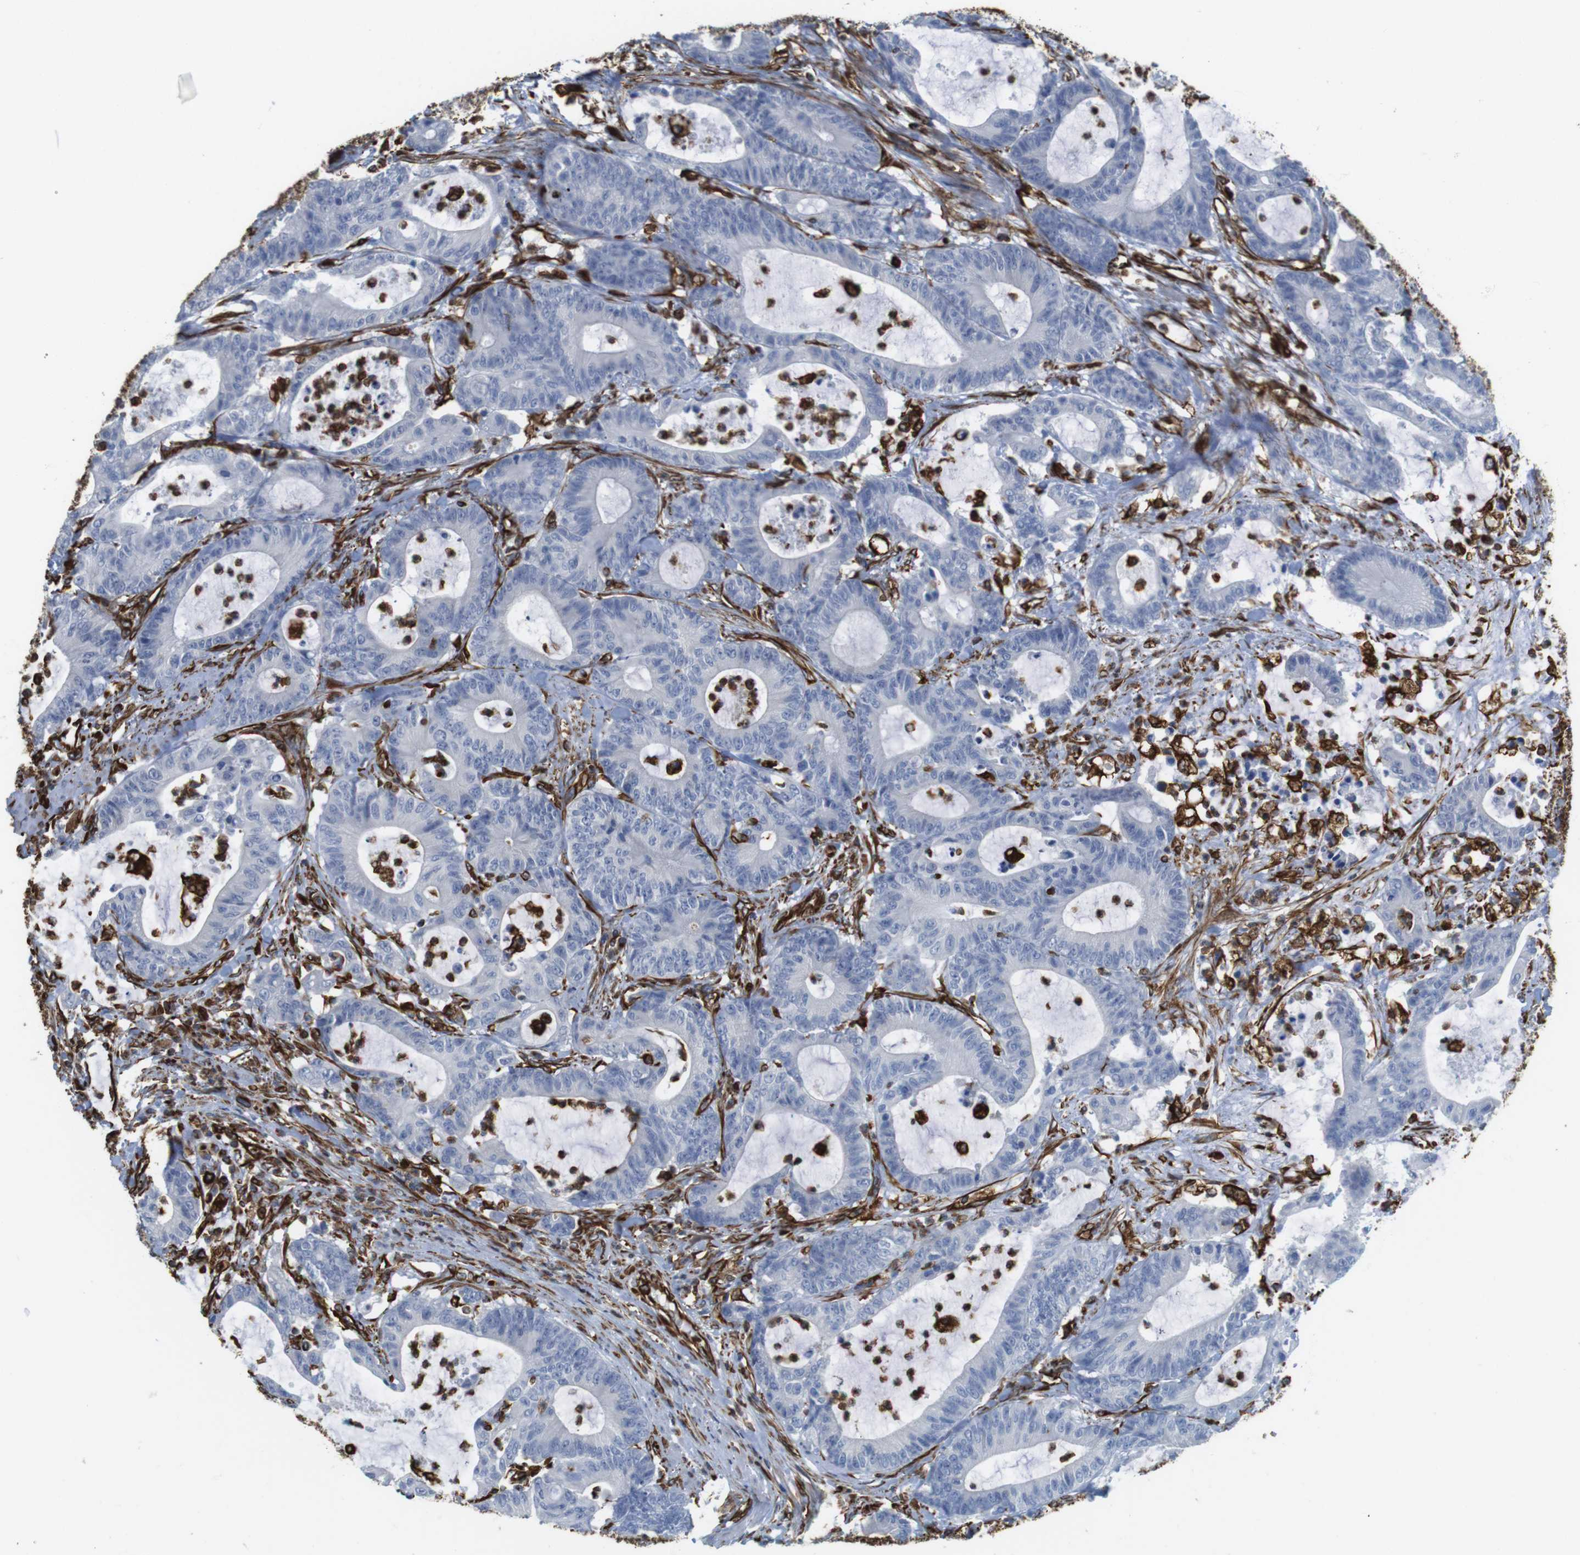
{"staining": {"intensity": "negative", "quantity": "none", "location": "none"}, "tissue": "colorectal cancer", "cell_type": "Tumor cells", "image_type": "cancer", "snomed": [{"axis": "morphology", "description": "Adenocarcinoma, NOS"}, {"axis": "topography", "description": "Colon"}], "caption": "The photomicrograph shows no significant positivity in tumor cells of adenocarcinoma (colorectal).", "gene": "RALGPS1", "patient": {"sex": "female", "age": 84}}